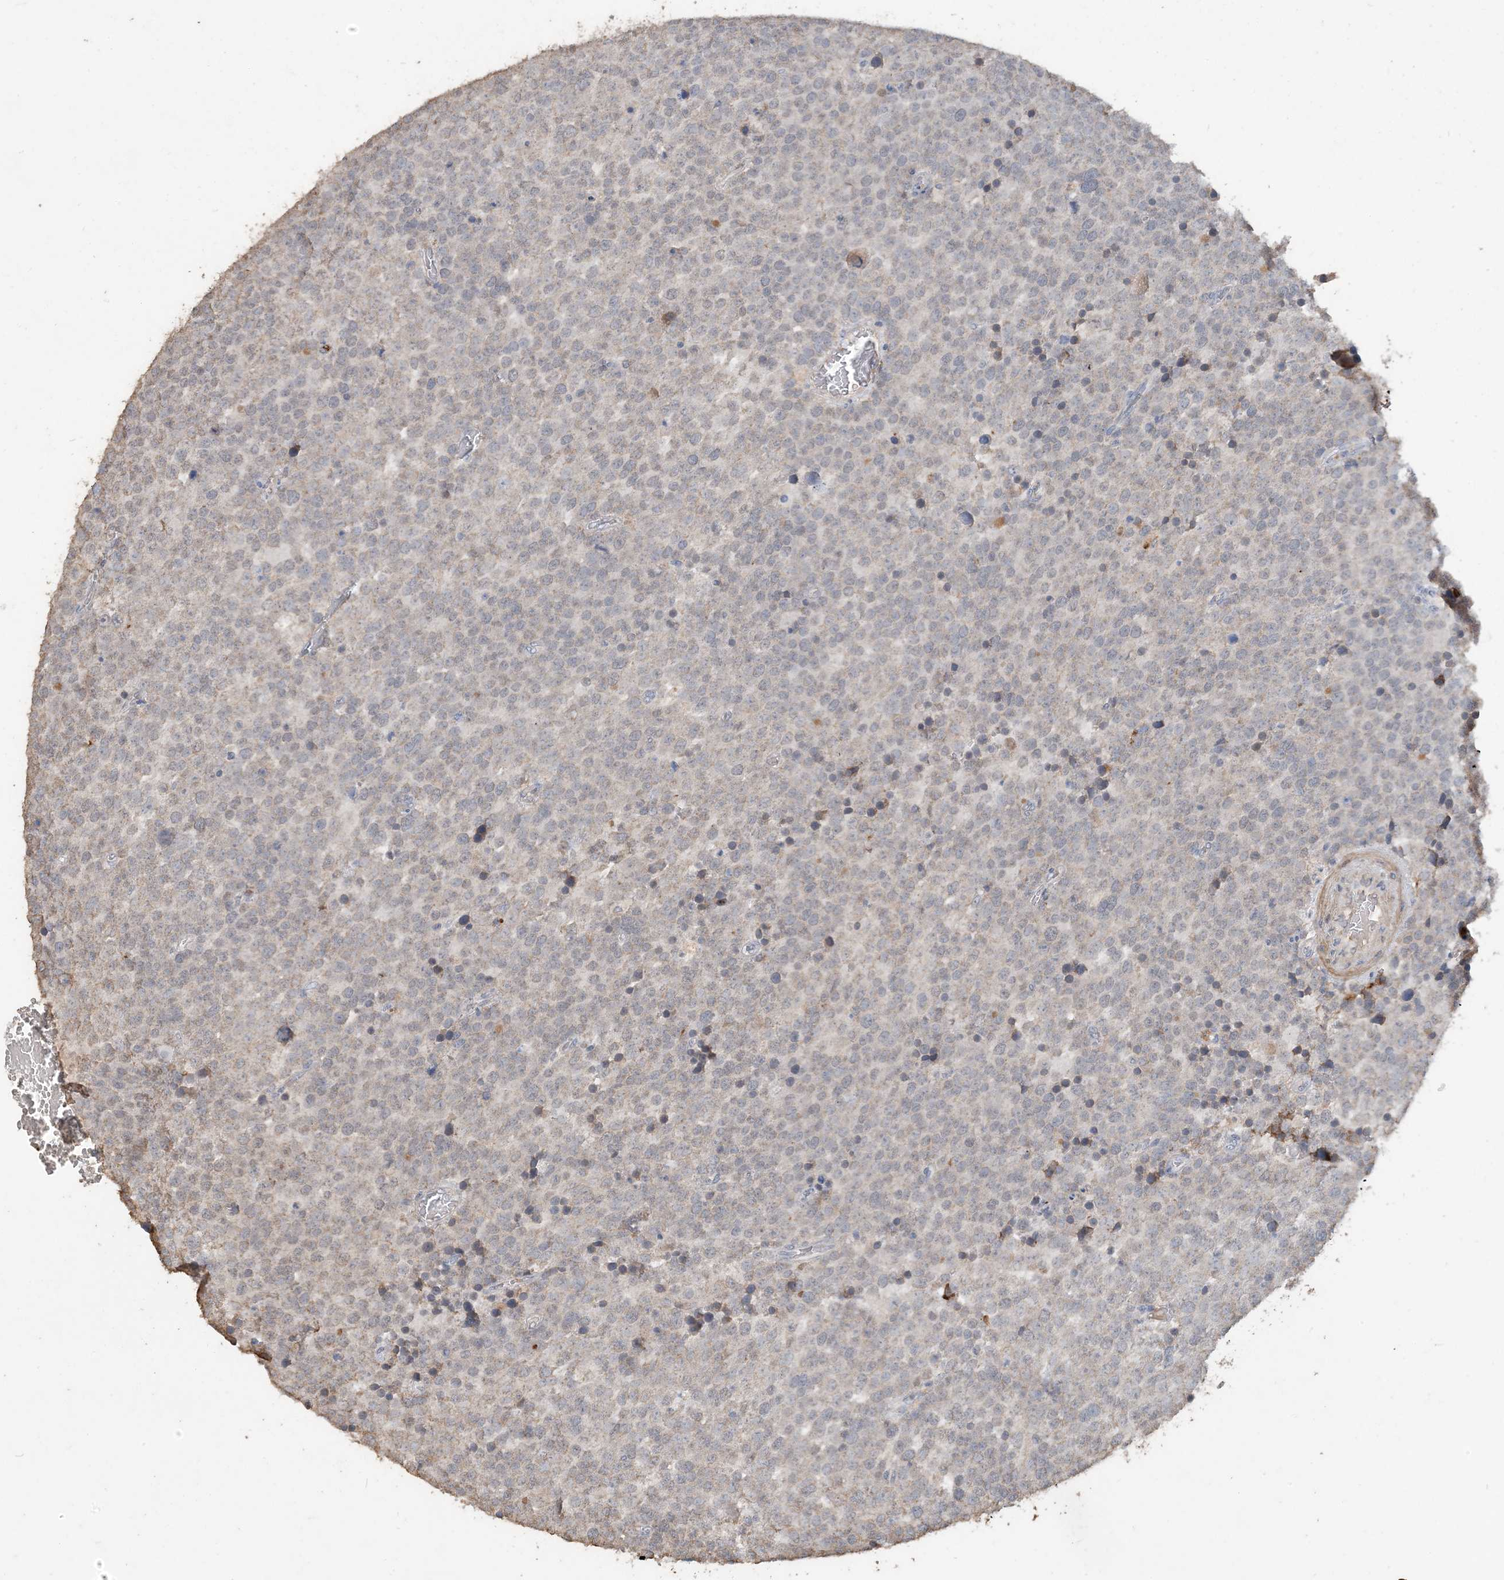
{"staining": {"intensity": "weak", "quantity": "25%-75%", "location": "cytoplasmic/membranous"}, "tissue": "testis cancer", "cell_type": "Tumor cells", "image_type": "cancer", "snomed": [{"axis": "morphology", "description": "Seminoma, NOS"}, {"axis": "topography", "description": "Testis"}], "caption": "Immunohistochemistry (IHC) of seminoma (testis) displays low levels of weak cytoplasmic/membranous expression in about 25%-75% of tumor cells.", "gene": "SFMBT2", "patient": {"sex": "male", "age": 71}}